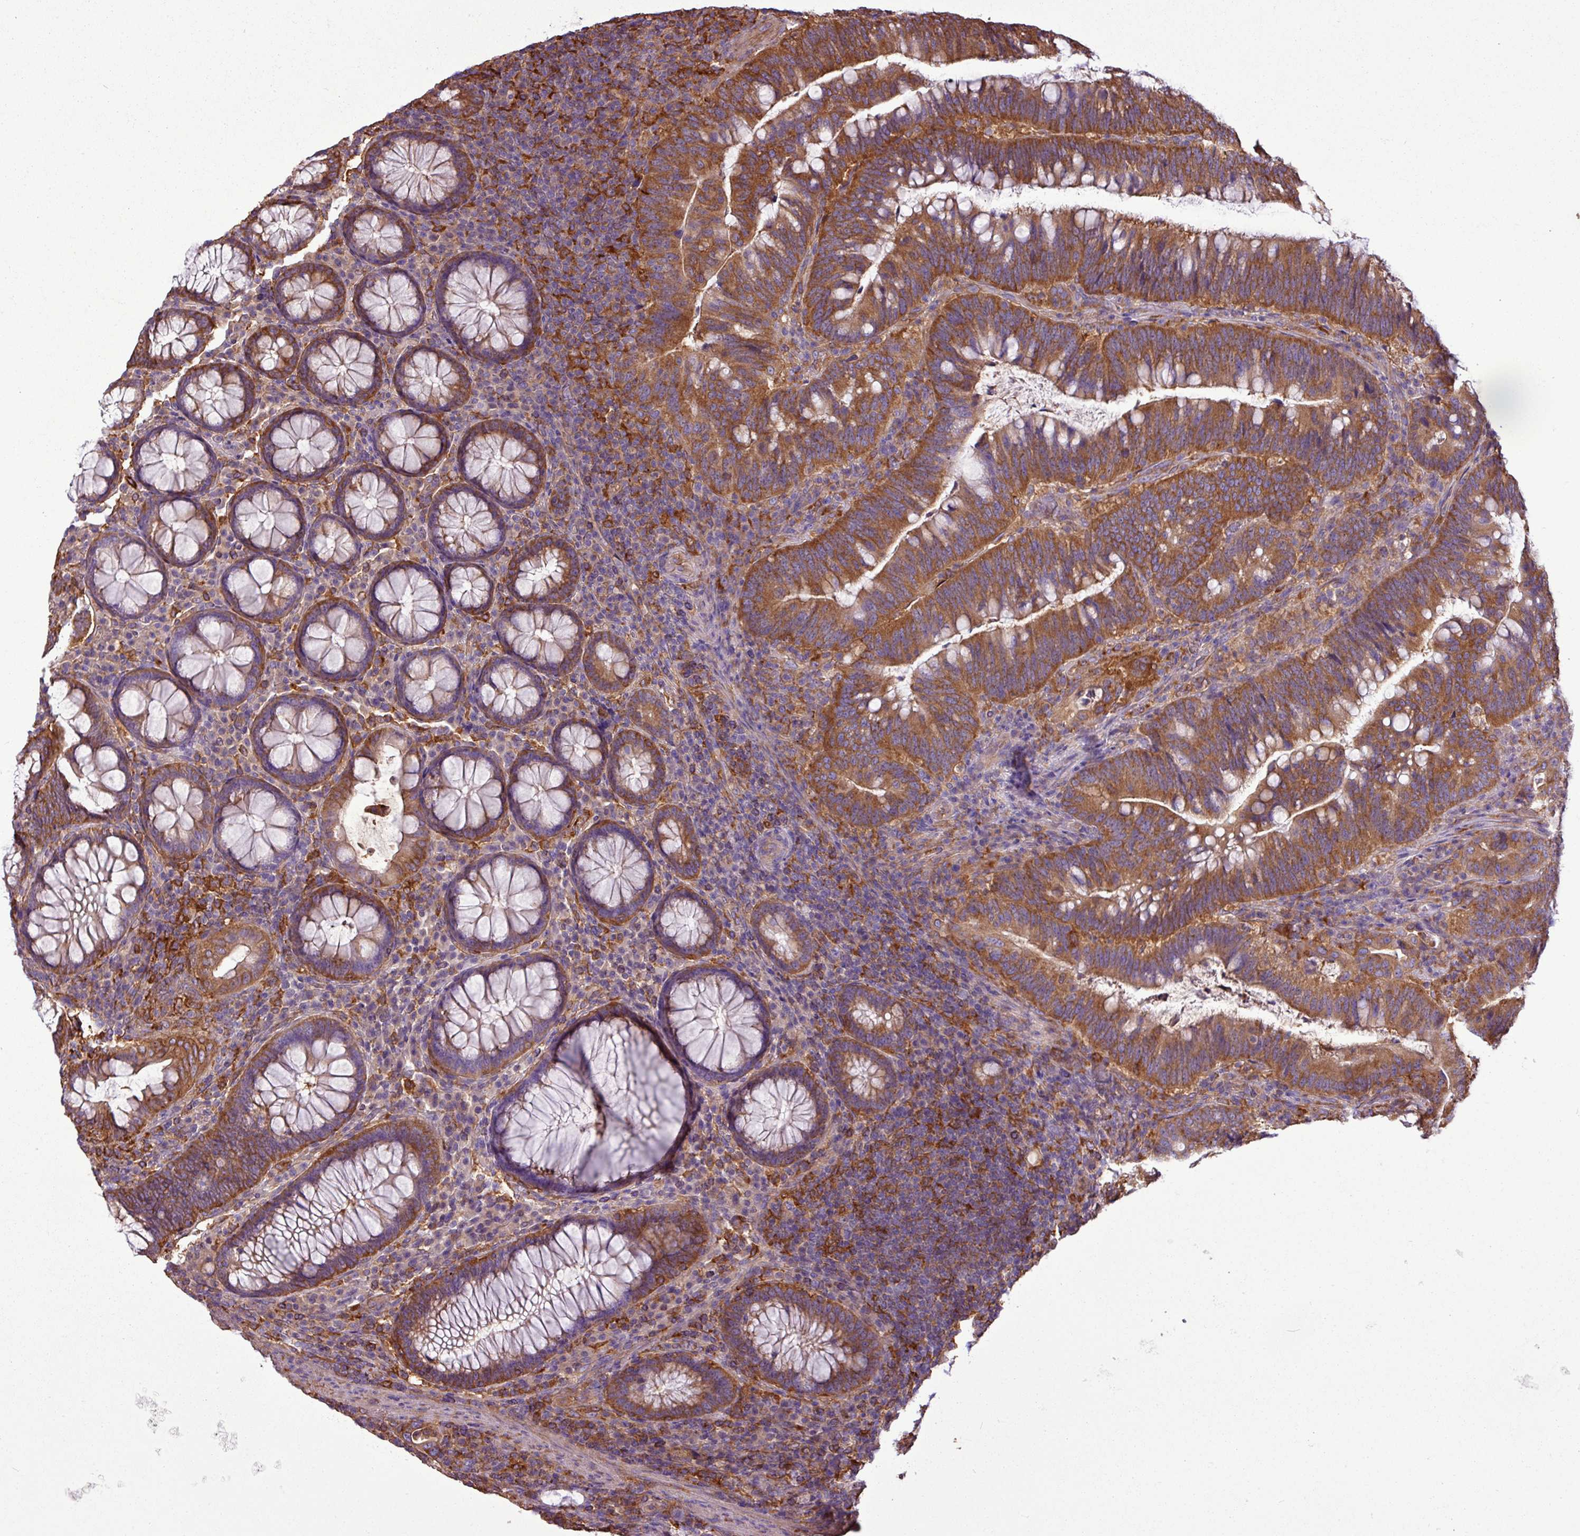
{"staining": {"intensity": "strong", "quantity": ">75%", "location": "cytoplasmic/membranous"}, "tissue": "colorectal cancer", "cell_type": "Tumor cells", "image_type": "cancer", "snomed": [{"axis": "morphology", "description": "Adenocarcinoma, NOS"}, {"axis": "topography", "description": "Colon"}], "caption": "Immunohistochemistry (IHC) (DAB) staining of human colorectal cancer (adenocarcinoma) displays strong cytoplasmic/membranous protein expression in about >75% of tumor cells.", "gene": "PACSIN2", "patient": {"sex": "female", "age": 66}}